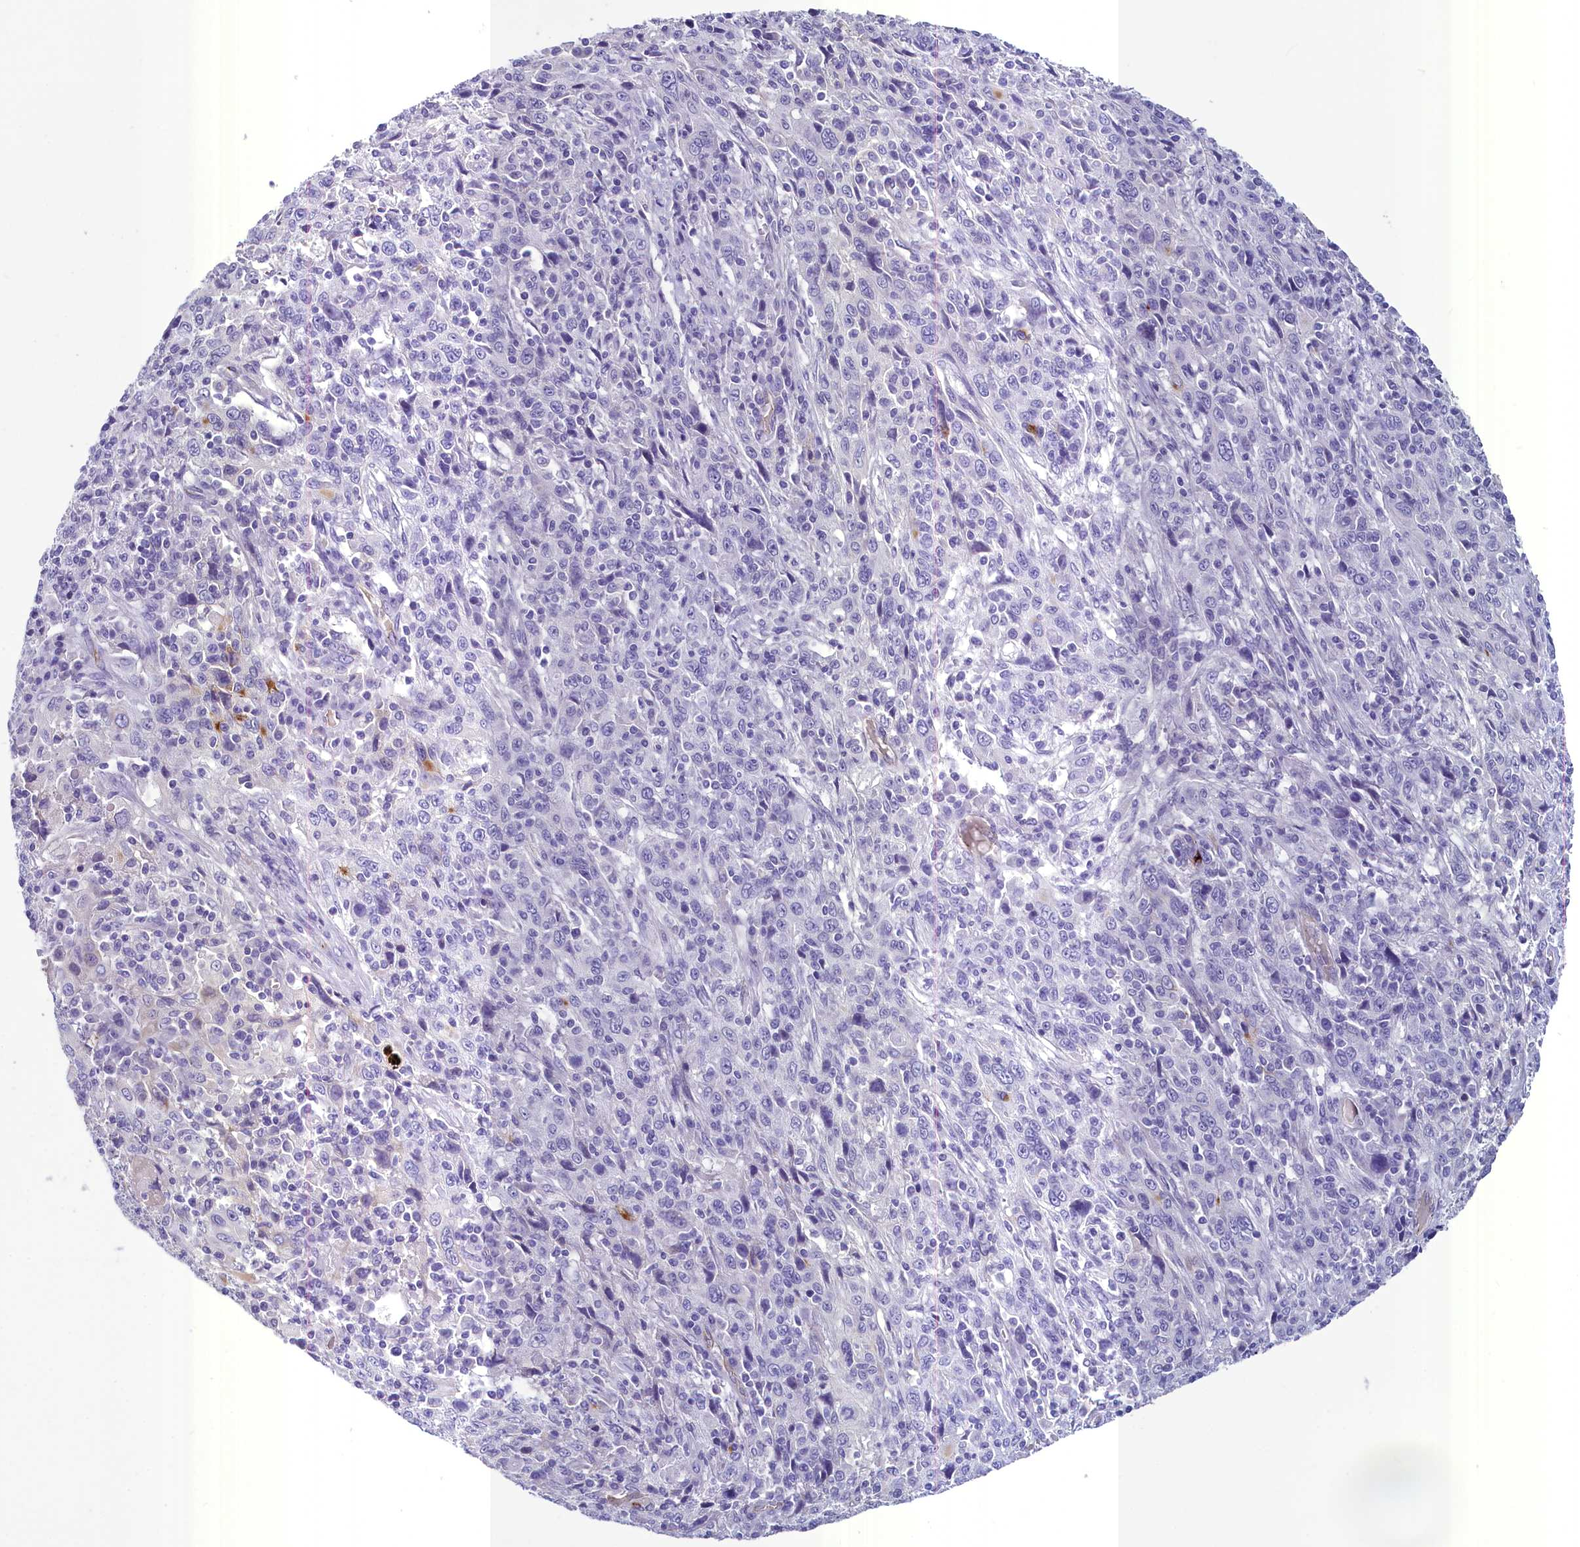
{"staining": {"intensity": "strong", "quantity": "<25%", "location": "cytoplasmic/membranous"}, "tissue": "cervical cancer", "cell_type": "Tumor cells", "image_type": "cancer", "snomed": [{"axis": "morphology", "description": "Squamous cell carcinoma, NOS"}, {"axis": "topography", "description": "Cervix"}], "caption": "Cervical cancer (squamous cell carcinoma) tissue exhibits strong cytoplasmic/membranous positivity in about <25% of tumor cells", "gene": "INSC", "patient": {"sex": "female", "age": 46}}